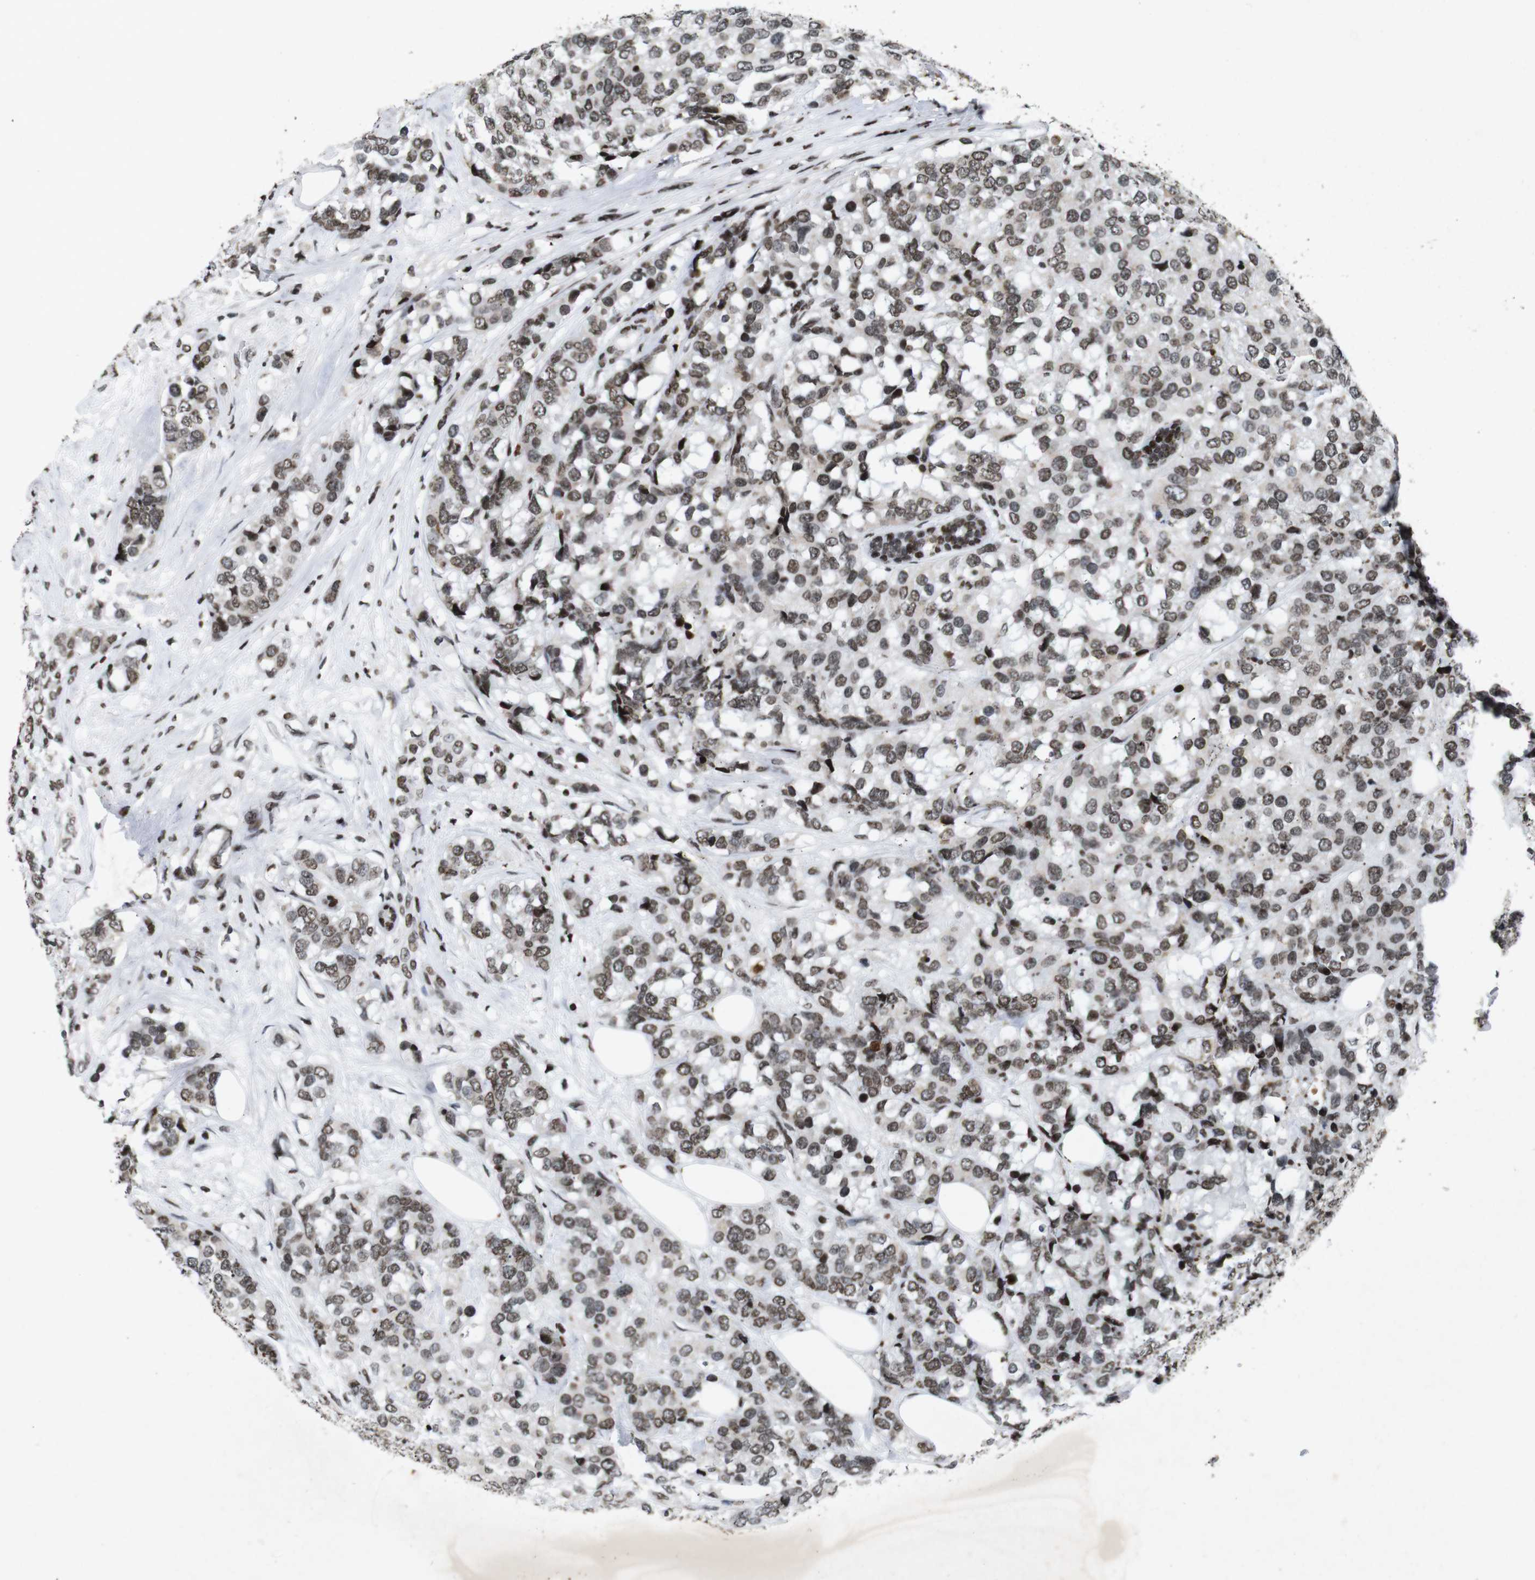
{"staining": {"intensity": "moderate", "quantity": ">75%", "location": "nuclear"}, "tissue": "breast cancer", "cell_type": "Tumor cells", "image_type": "cancer", "snomed": [{"axis": "morphology", "description": "Lobular carcinoma"}, {"axis": "topography", "description": "Breast"}], "caption": "Immunohistochemistry (IHC) staining of breast lobular carcinoma, which exhibits medium levels of moderate nuclear staining in approximately >75% of tumor cells indicating moderate nuclear protein staining. The staining was performed using DAB (3,3'-diaminobenzidine) (brown) for protein detection and nuclei were counterstained in hematoxylin (blue).", "gene": "MAGEH1", "patient": {"sex": "female", "age": 59}}